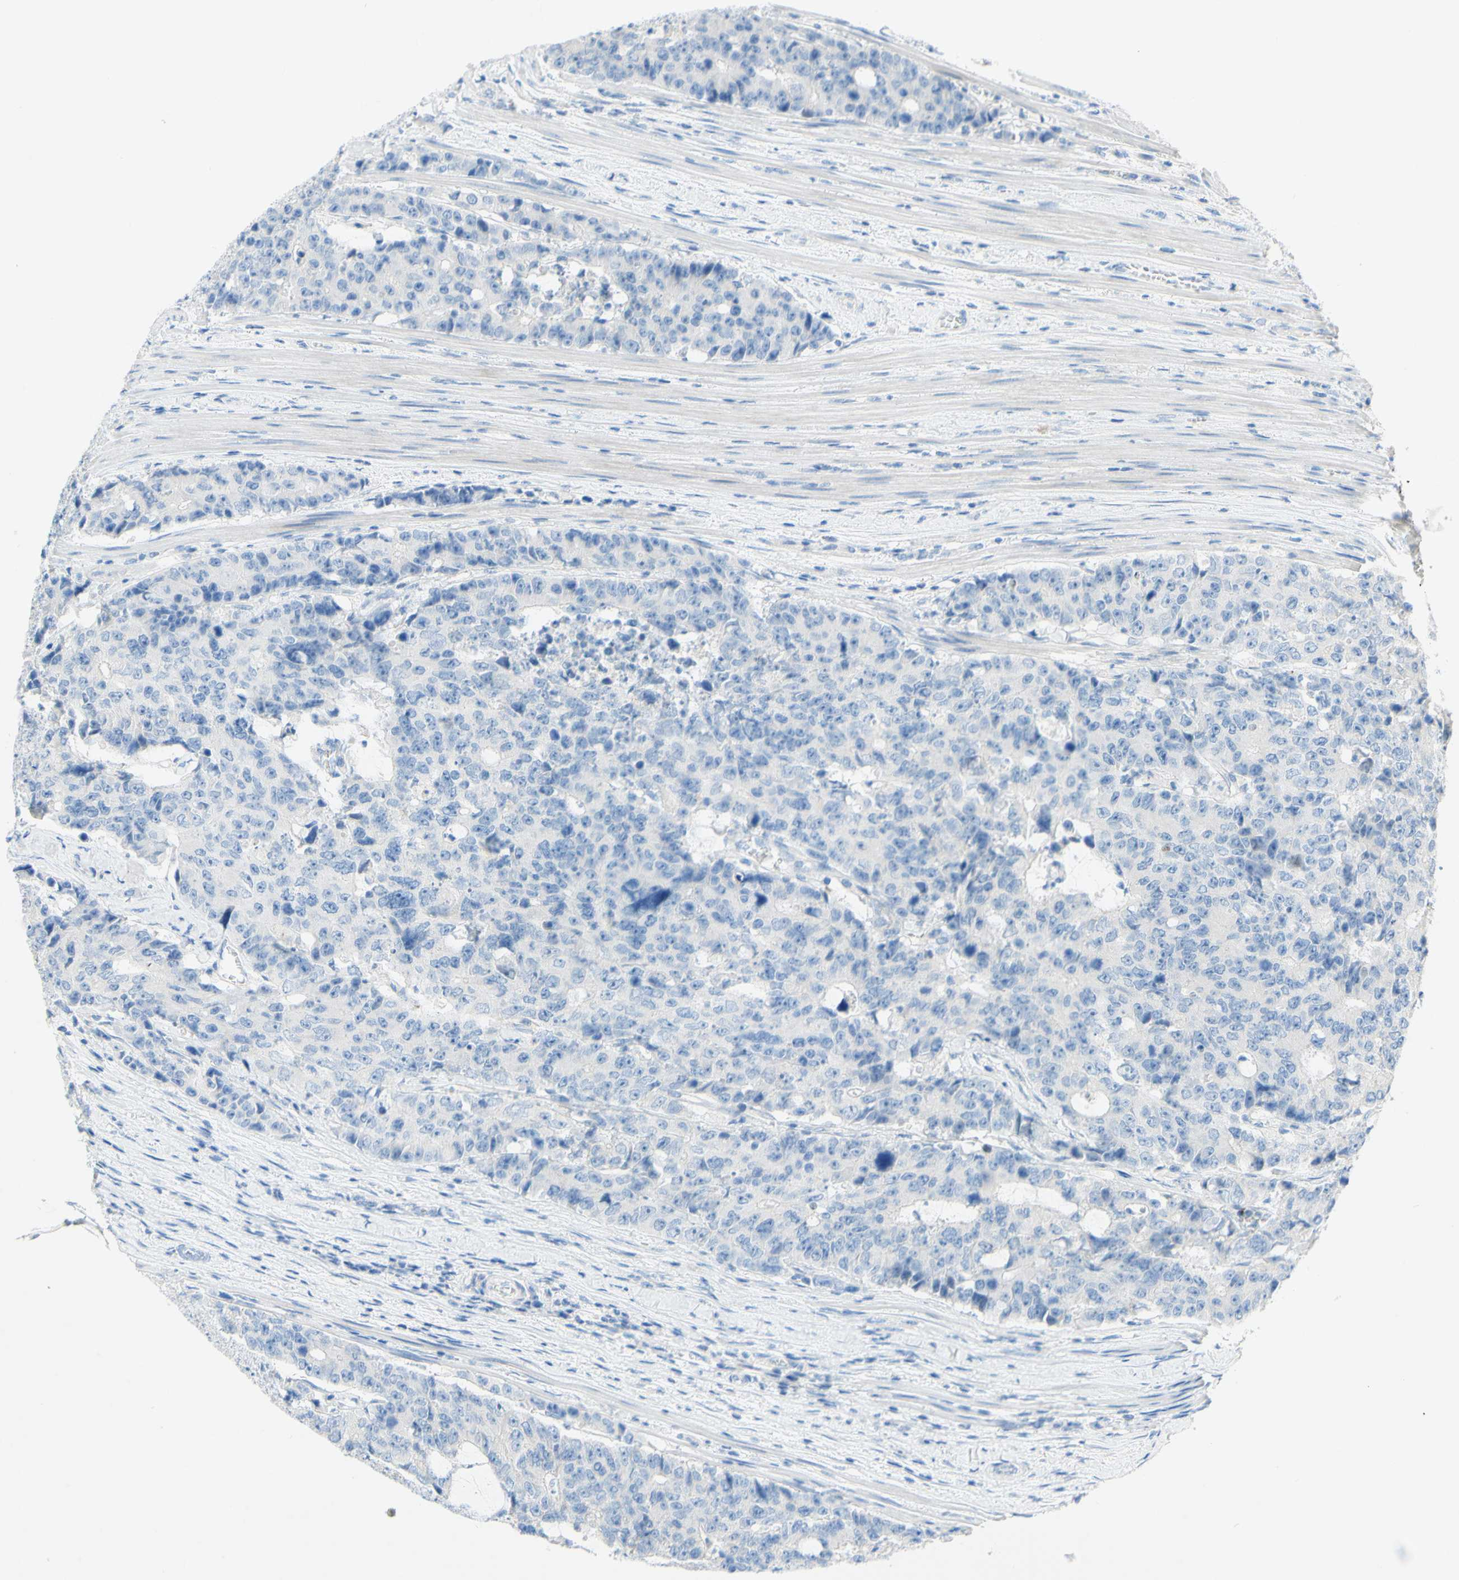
{"staining": {"intensity": "negative", "quantity": "none", "location": "none"}, "tissue": "colorectal cancer", "cell_type": "Tumor cells", "image_type": "cancer", "snomed": [{"axis": "morphology", "description": "Adenocarcinoma, NOS"}, {"axis": "topography", "description": "Colon"}], "caption": "DAB (3,3'-diaminobenzidine) immunohistochemical staining of colorectal cancer (adenocarcinoma) reveals no significant staining in tumor cells.", "gene": "ACADL", "patient": {"sex": "female", "age": 86}}